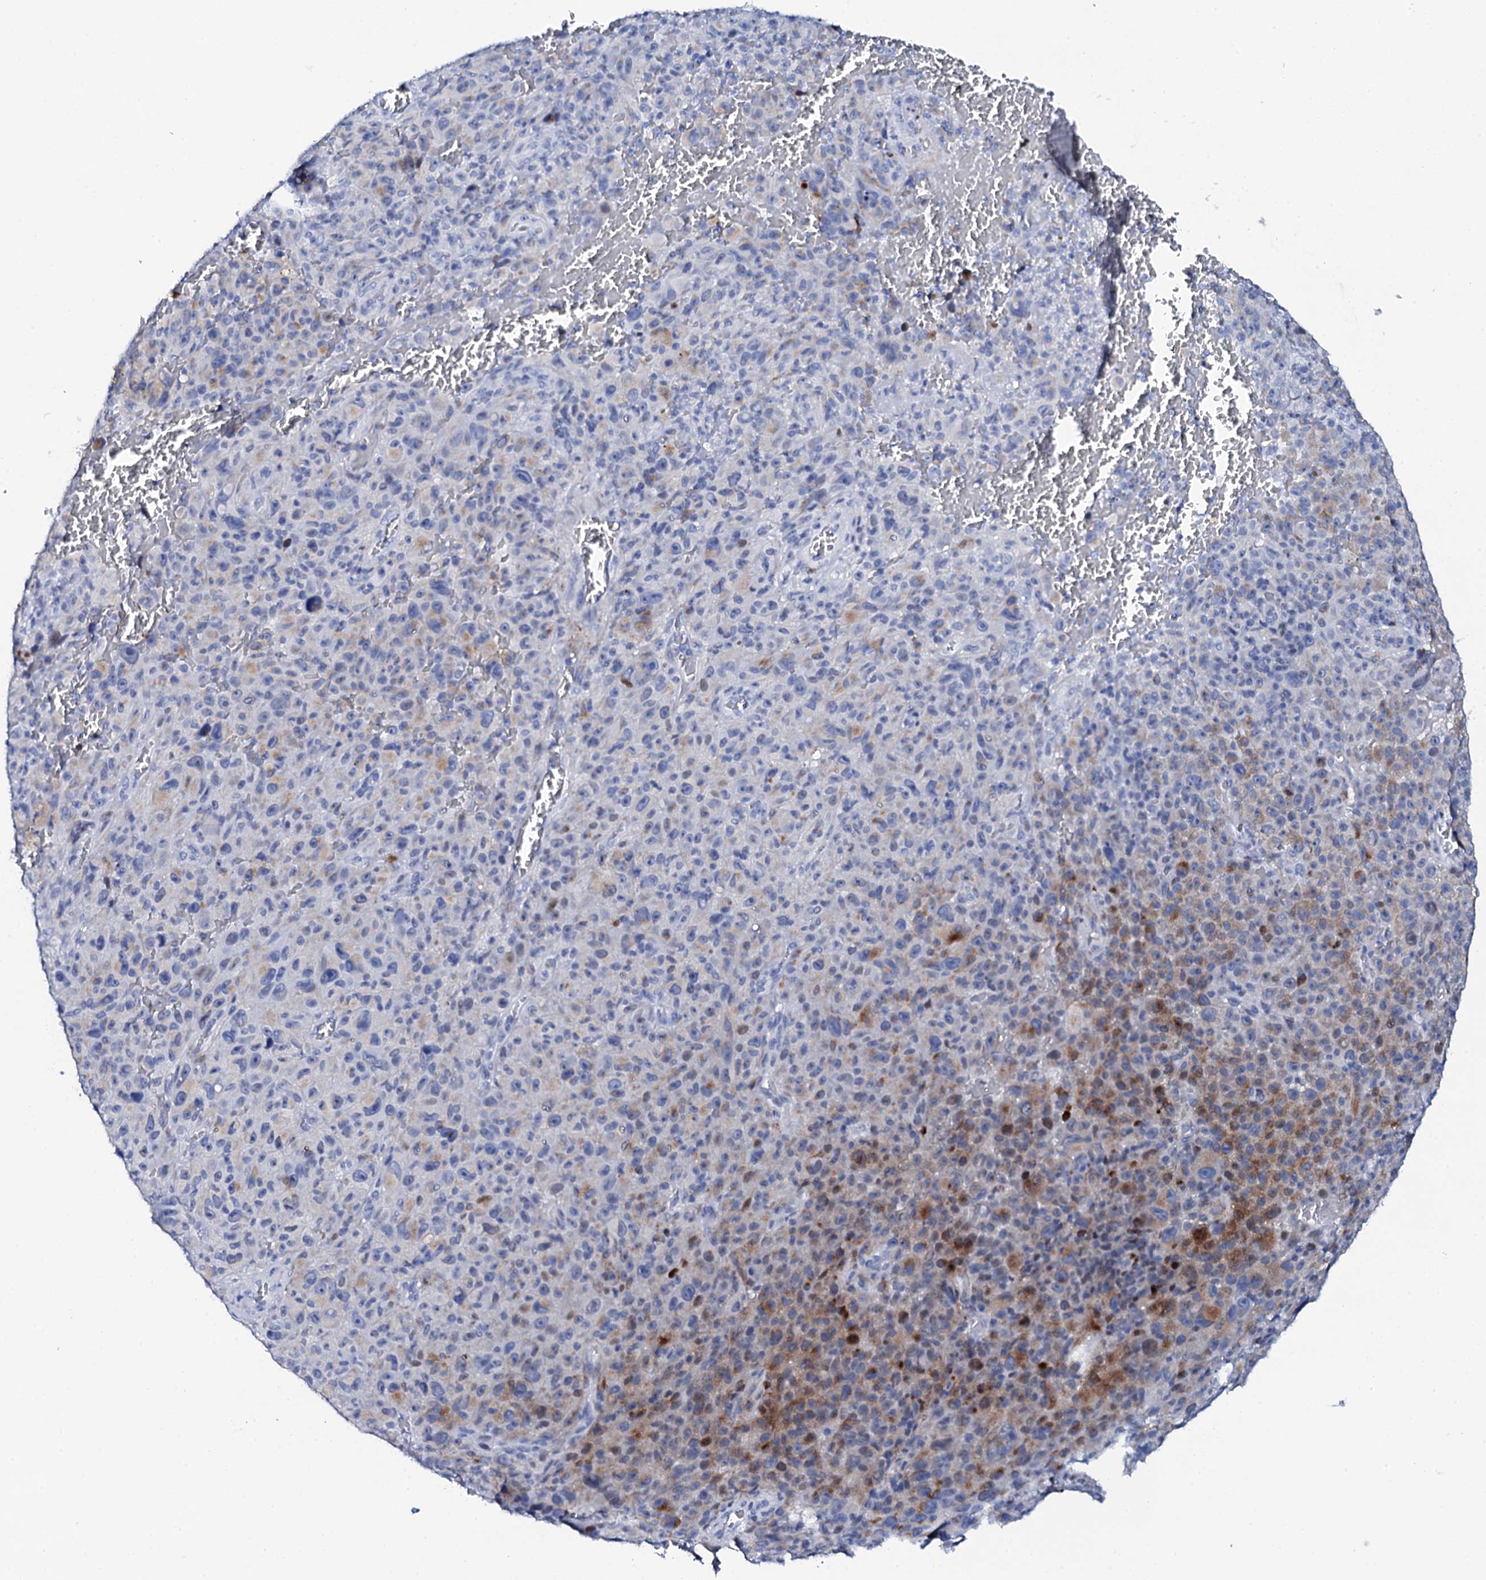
{"staining": {"intensity": "moderate", "quantity": "<25%", "location": "cytoplasmic/membranous"}, "tissue": "melanoma", "cell_type": "Tumor cells", "image_type": "cancer", "snomed": [{"axis": "morphology", "description": "Malignant melanoma, NOS"}, {"axis": "topography", "description": "Skin"}], "caption": "Immunohistochemistry (IHC) (DAB) staining of human malignant melanoma displays moderate cytoplasmic/membranous protein positivity in approximately <25% of tumor cells.", "gene": "NUDT13", "patient": {"sex": "female", "age": 82}}